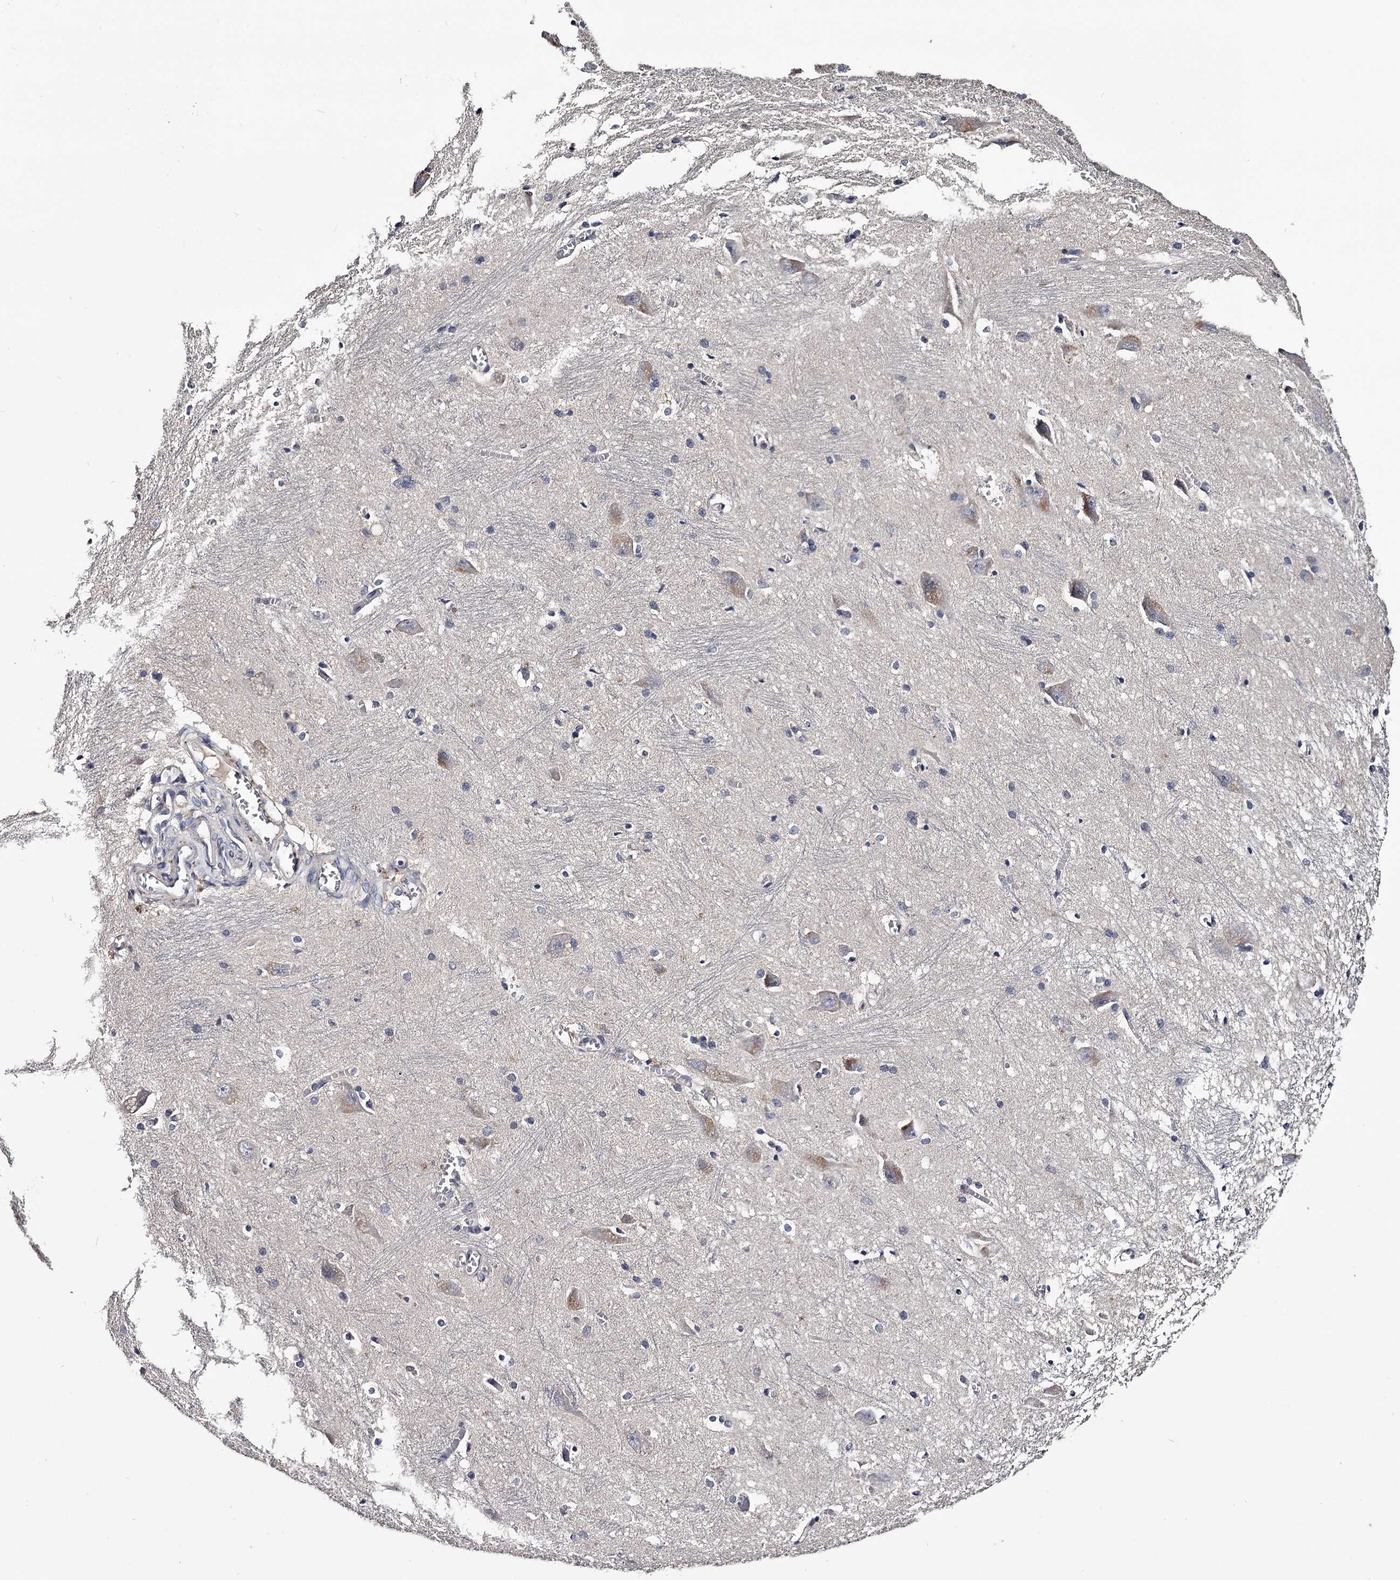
{"staining": {"intensity": "negative", "quantity": "none", "location": "none"}, "tissue": "caudate", "cell_type": "Glial cells", "image_type": "normal", "snomed": [{"axis": "morphology", "description": "Normal tissue, NOS"}, {"axis": "topography", "description": "Lateral ventricle wall"}], "caption": "Immunohistochemistry histopathology image of unremarkable caudate: caudate stained with DAB (3,3'-diaminobenzidine) reveals no significant protein staining in glial cells. (DAB IHC, high magnification).", "gene": "GSTO1", "patient": {"sex": "male", "age": 37}}